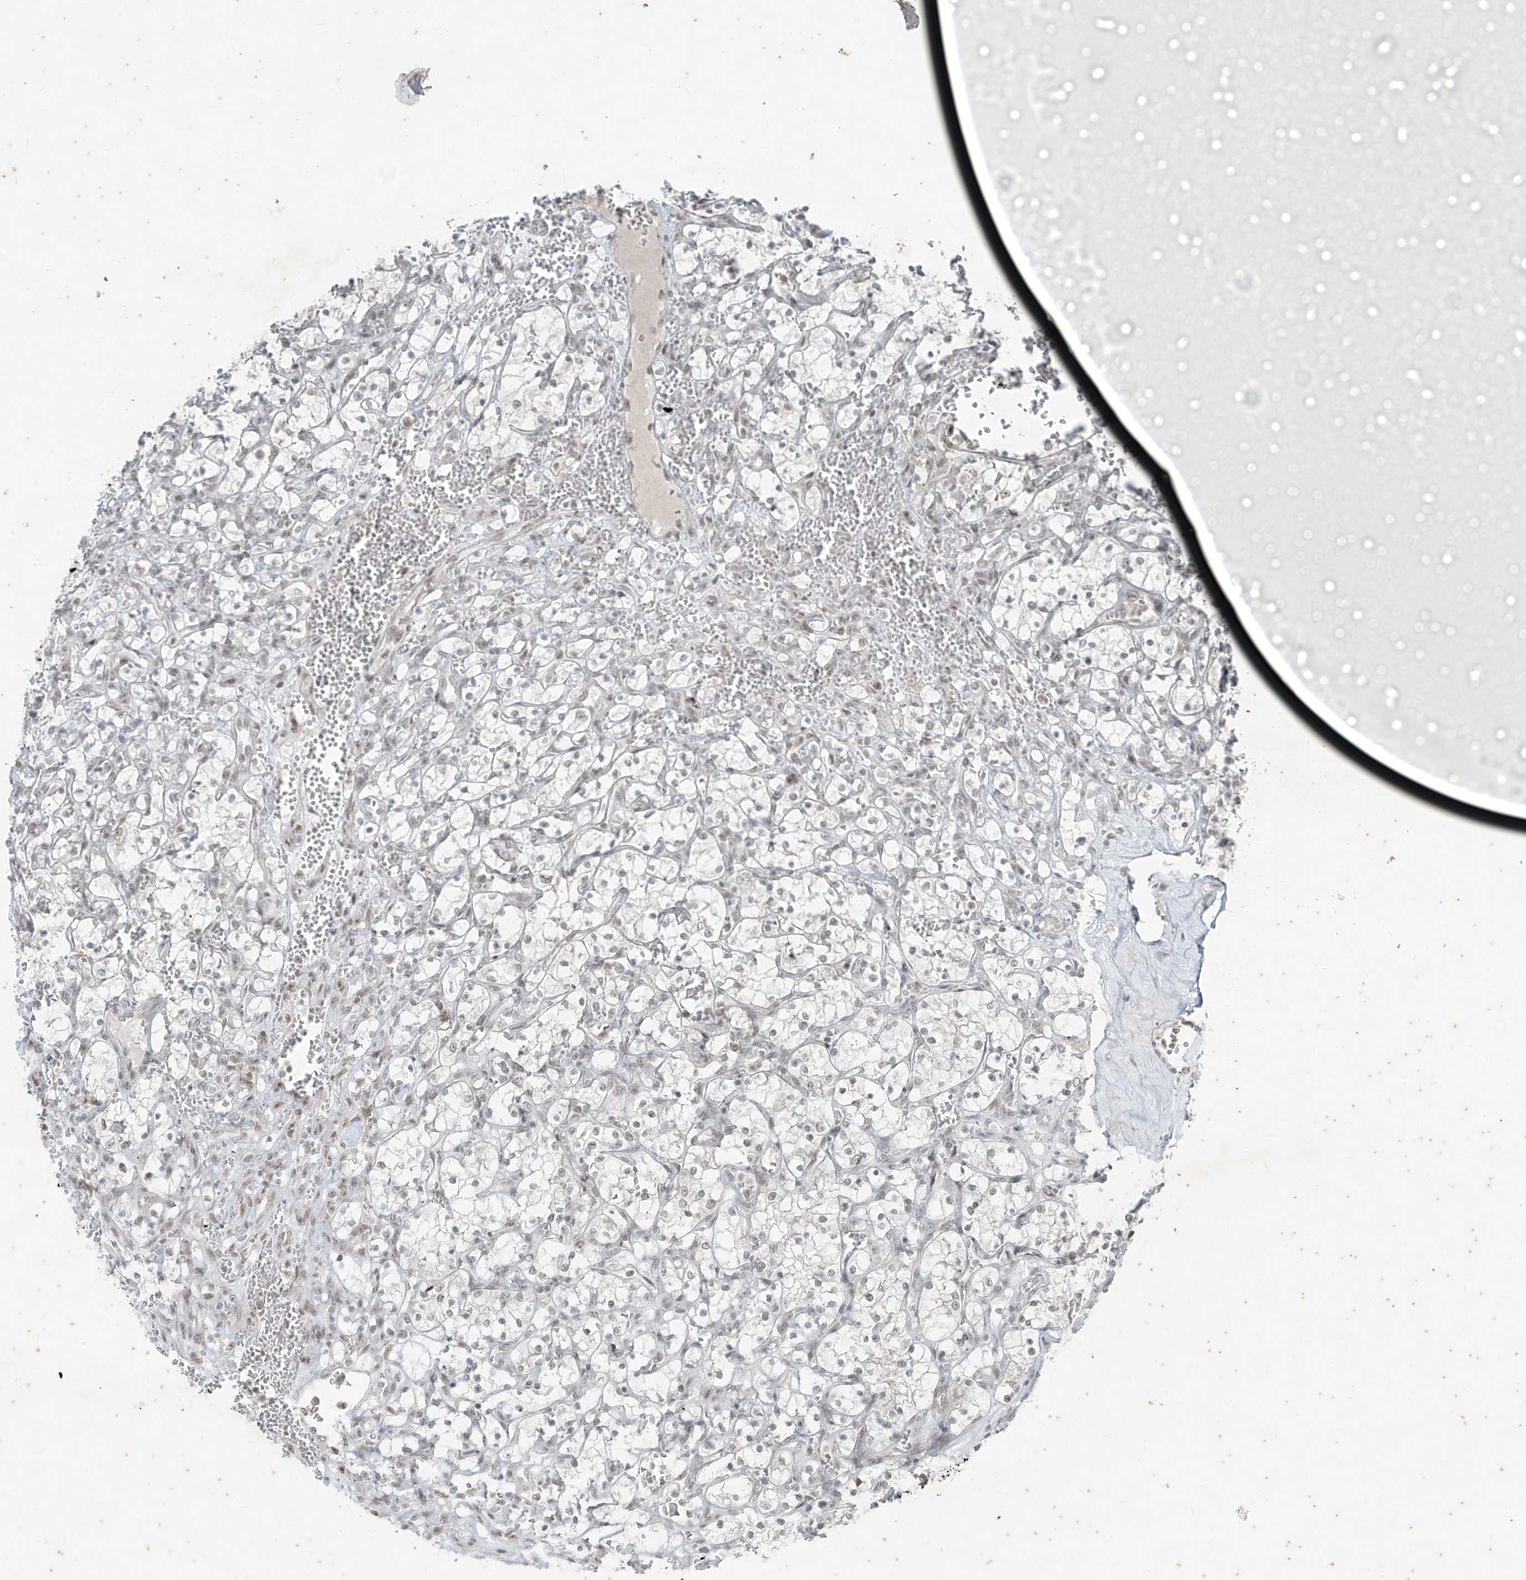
{"staining": {"intensity": "weak", "quantity": "25%-75%", "location": "nuclear"}, "tissue": "renal cancer", "cell_type": "Tumor cells", "image_type": "cancer", "snomed": [{"axis": "morphology", "description": "Adenocarcinoma, NOS"}, {"axis": "topography", "description": "Kidney"}], "caption": "A micrograph showing weak nuclear positivity in approximately 25%-75% of tumor cells in adenocarcinoma (renal), as visualized by brown immunohistochemical staining.", "gene": "ZNF354B", "patient": {"sex": "female", "age": 69}}